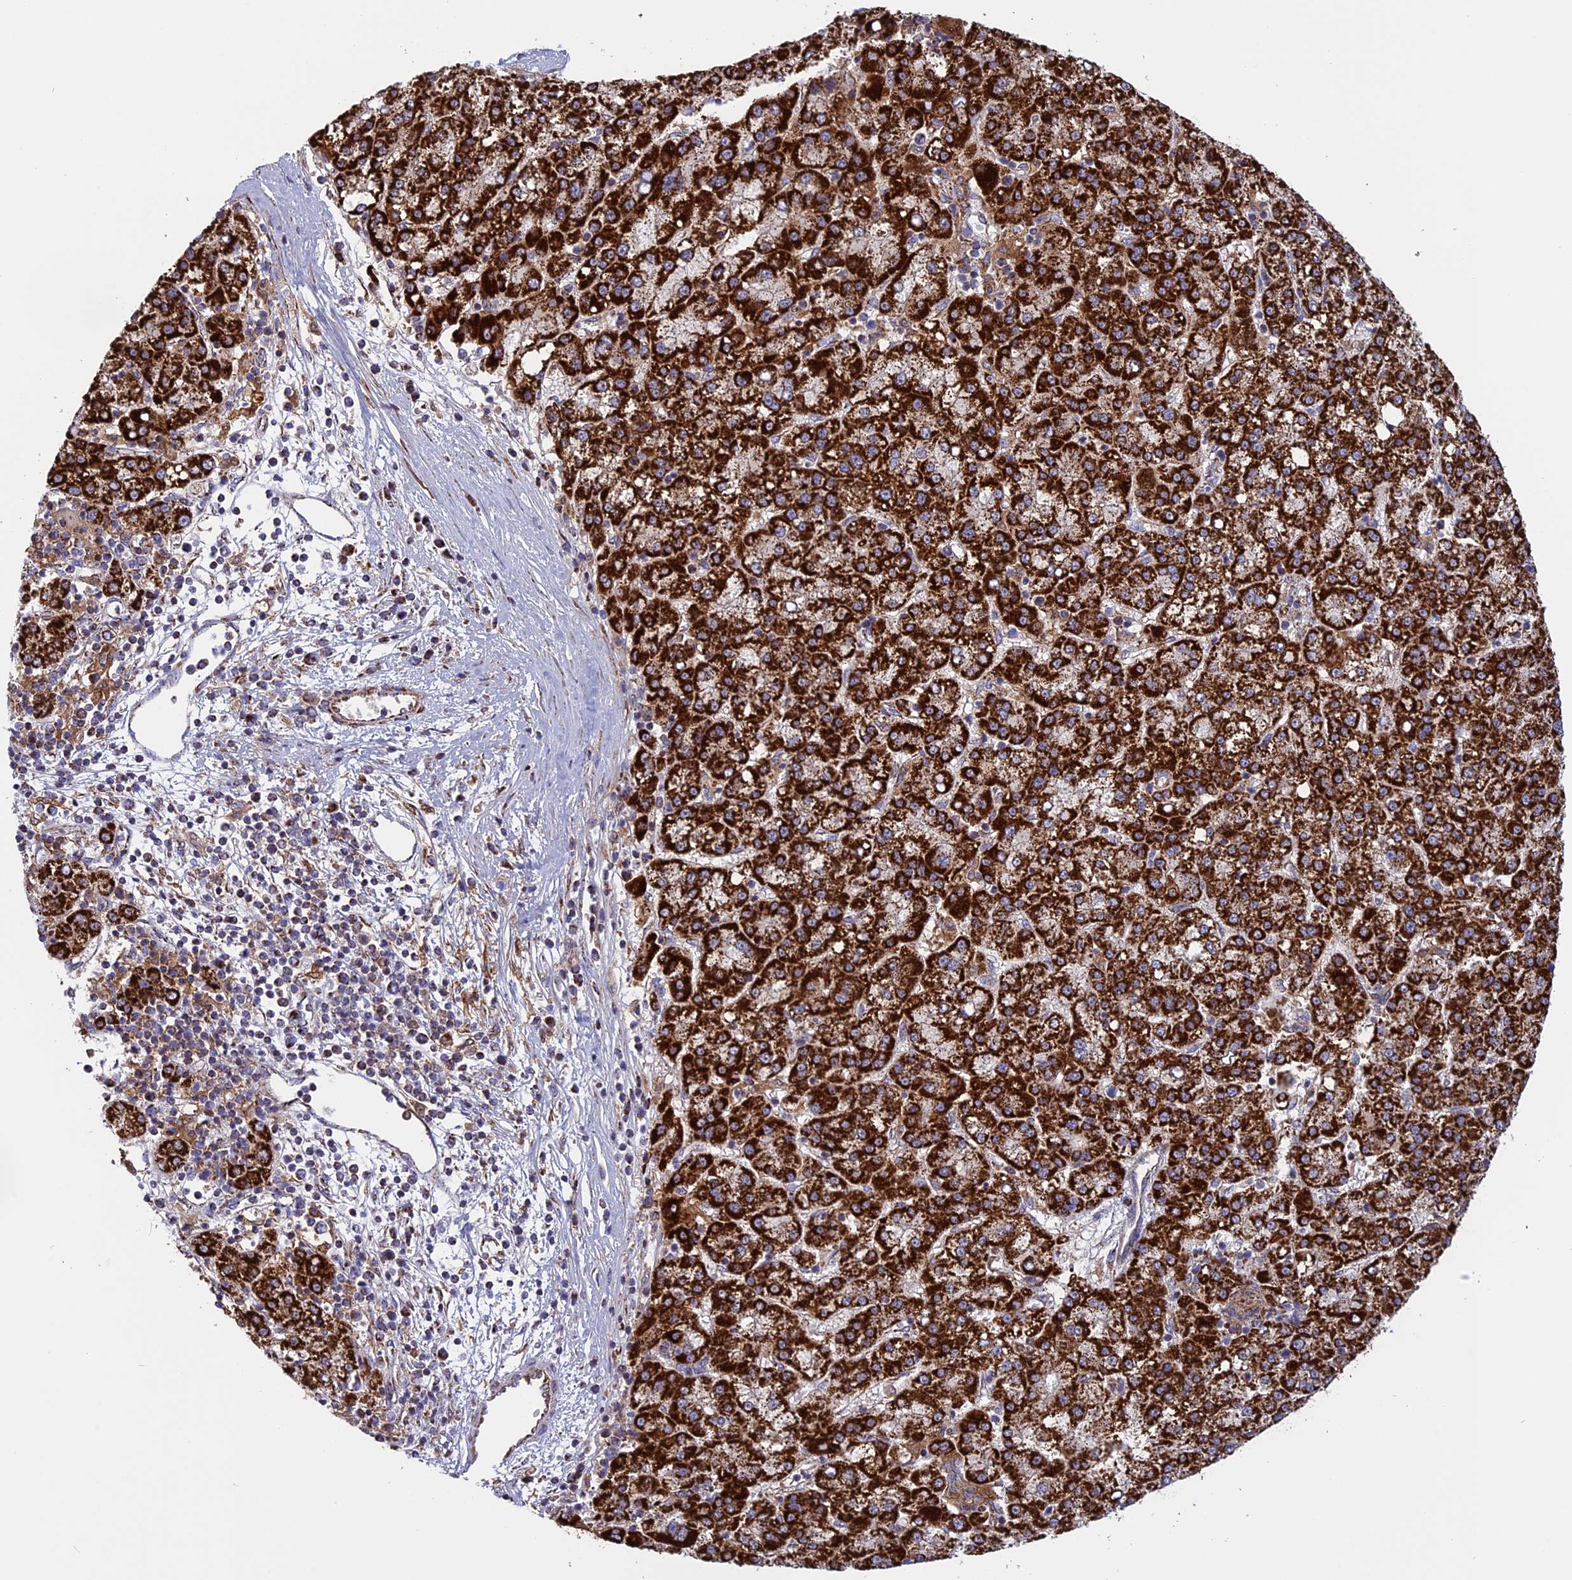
{"staining": {"intensity": "strong", "quantity": ">75%", "location": "cytoplasmic/membranous"}, "tissue": "liver cancer", "cell_type": "Tumor cells", "image_type": "cancer", "snomed": [{"axis": "morphology", "description": "Carcinoma, Hepatocellular, NOS"}, {"axis": "topography", "description": "Liver"}], "caption": "A micrograph of human liver cancer stained for a protein exhibits strong cytoplasmic/membranous brown staining in tumor cells.", "gene": "ISOC2", "patient": {"sex": "female", "age": 58}}